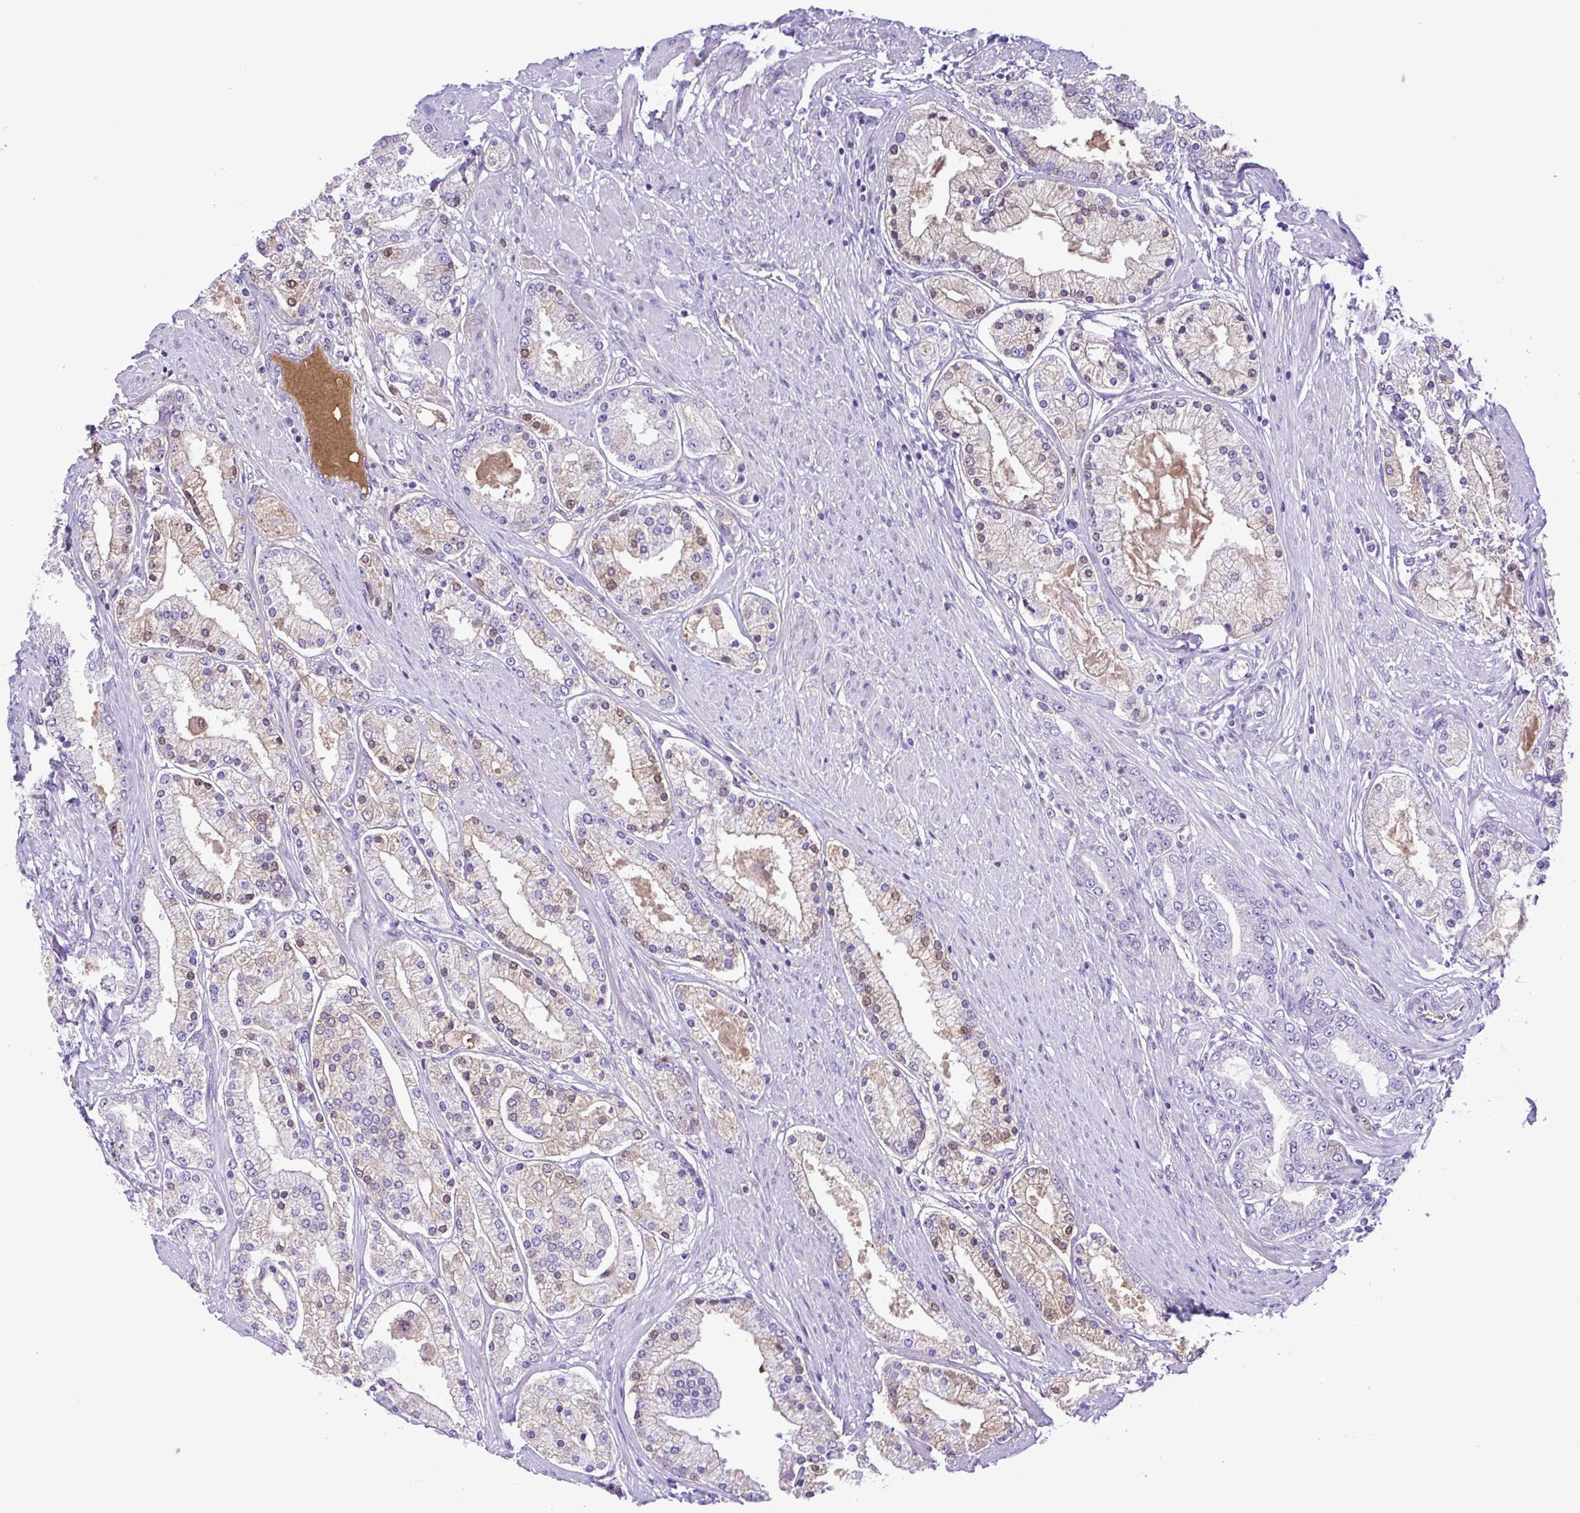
{"staining": {"intensity": "negative", "quantity": "none", "location": "none"}, "tissue": "prostate cancer", "cell_type": "Tumor cells", "image_type": "cancer", "snomed": [{"axis": "morphology", "description": "Adenocarcinoma, High grade"}, {"axis": "topography", "description": "Prostate"}], "caption": "An immunohistochemistry (IHC) image of prostate adenocarcinoma (high-grade) is shown. There is no staining in tumor cells of prostate adenocarcinoma (high-grade). (DAB immunohistochemistry (IHC) visualized using brightfield microscopy, high magnification).", "gene": "IGFL1", "patient": {"sex": "male", "age": 67}}